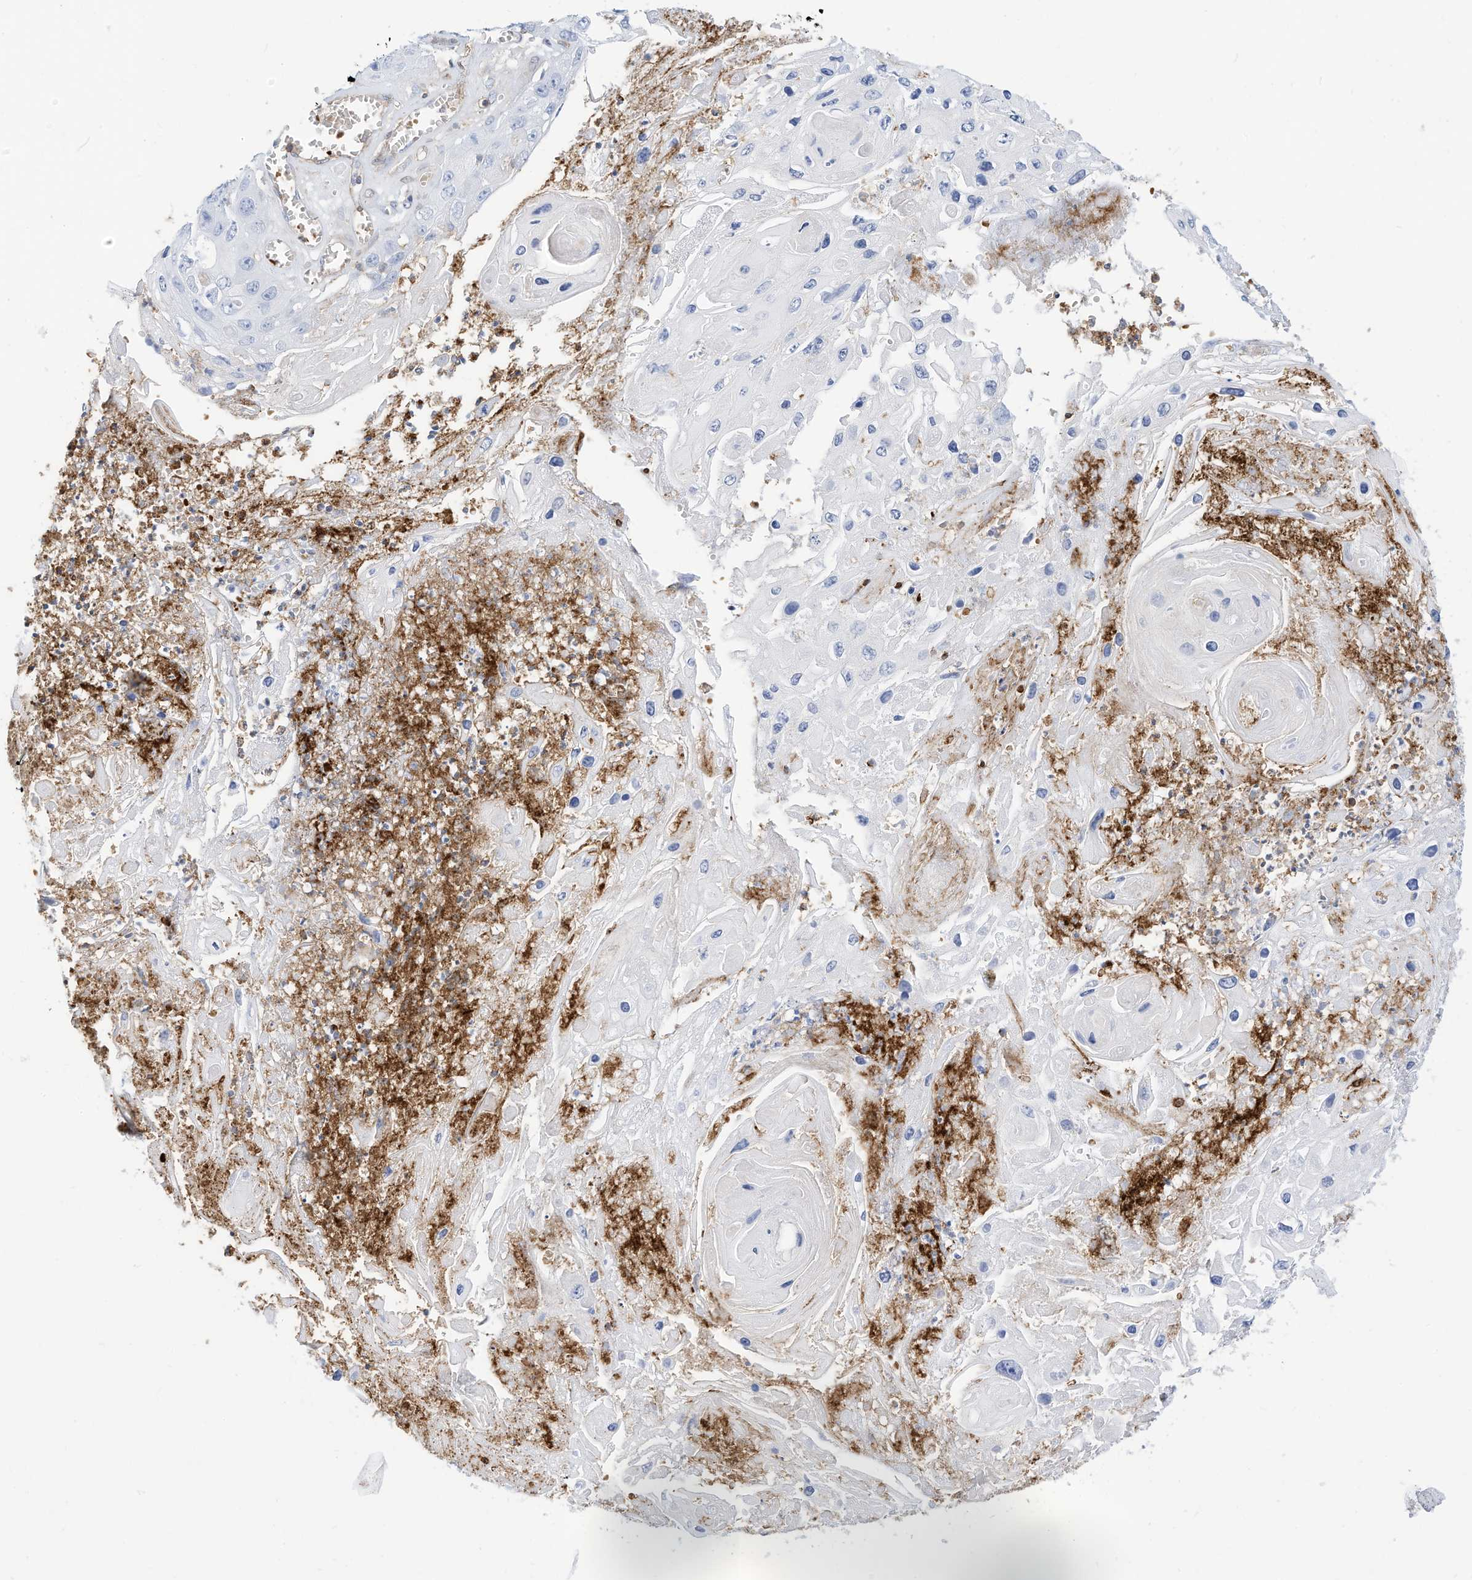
{"staining": {"intensity": "negative", "quantity": "none", "location": "none"}, "tissue": "skin cancer", "cell_type": "Tumor cells", "image_type": "cancer", "snomed": [{"axis": "morphology", "description": "Squamous cell carcinoma, NOS"}, {"axis": "topography", "description": "Skin"}], "caption": "This is a image of IHC staining of squamous cell carcinoma (skin), which shows no expression in tumor cells.", "gene": "TXNDC9", "patient": {"sex": "male", "age": 55}}